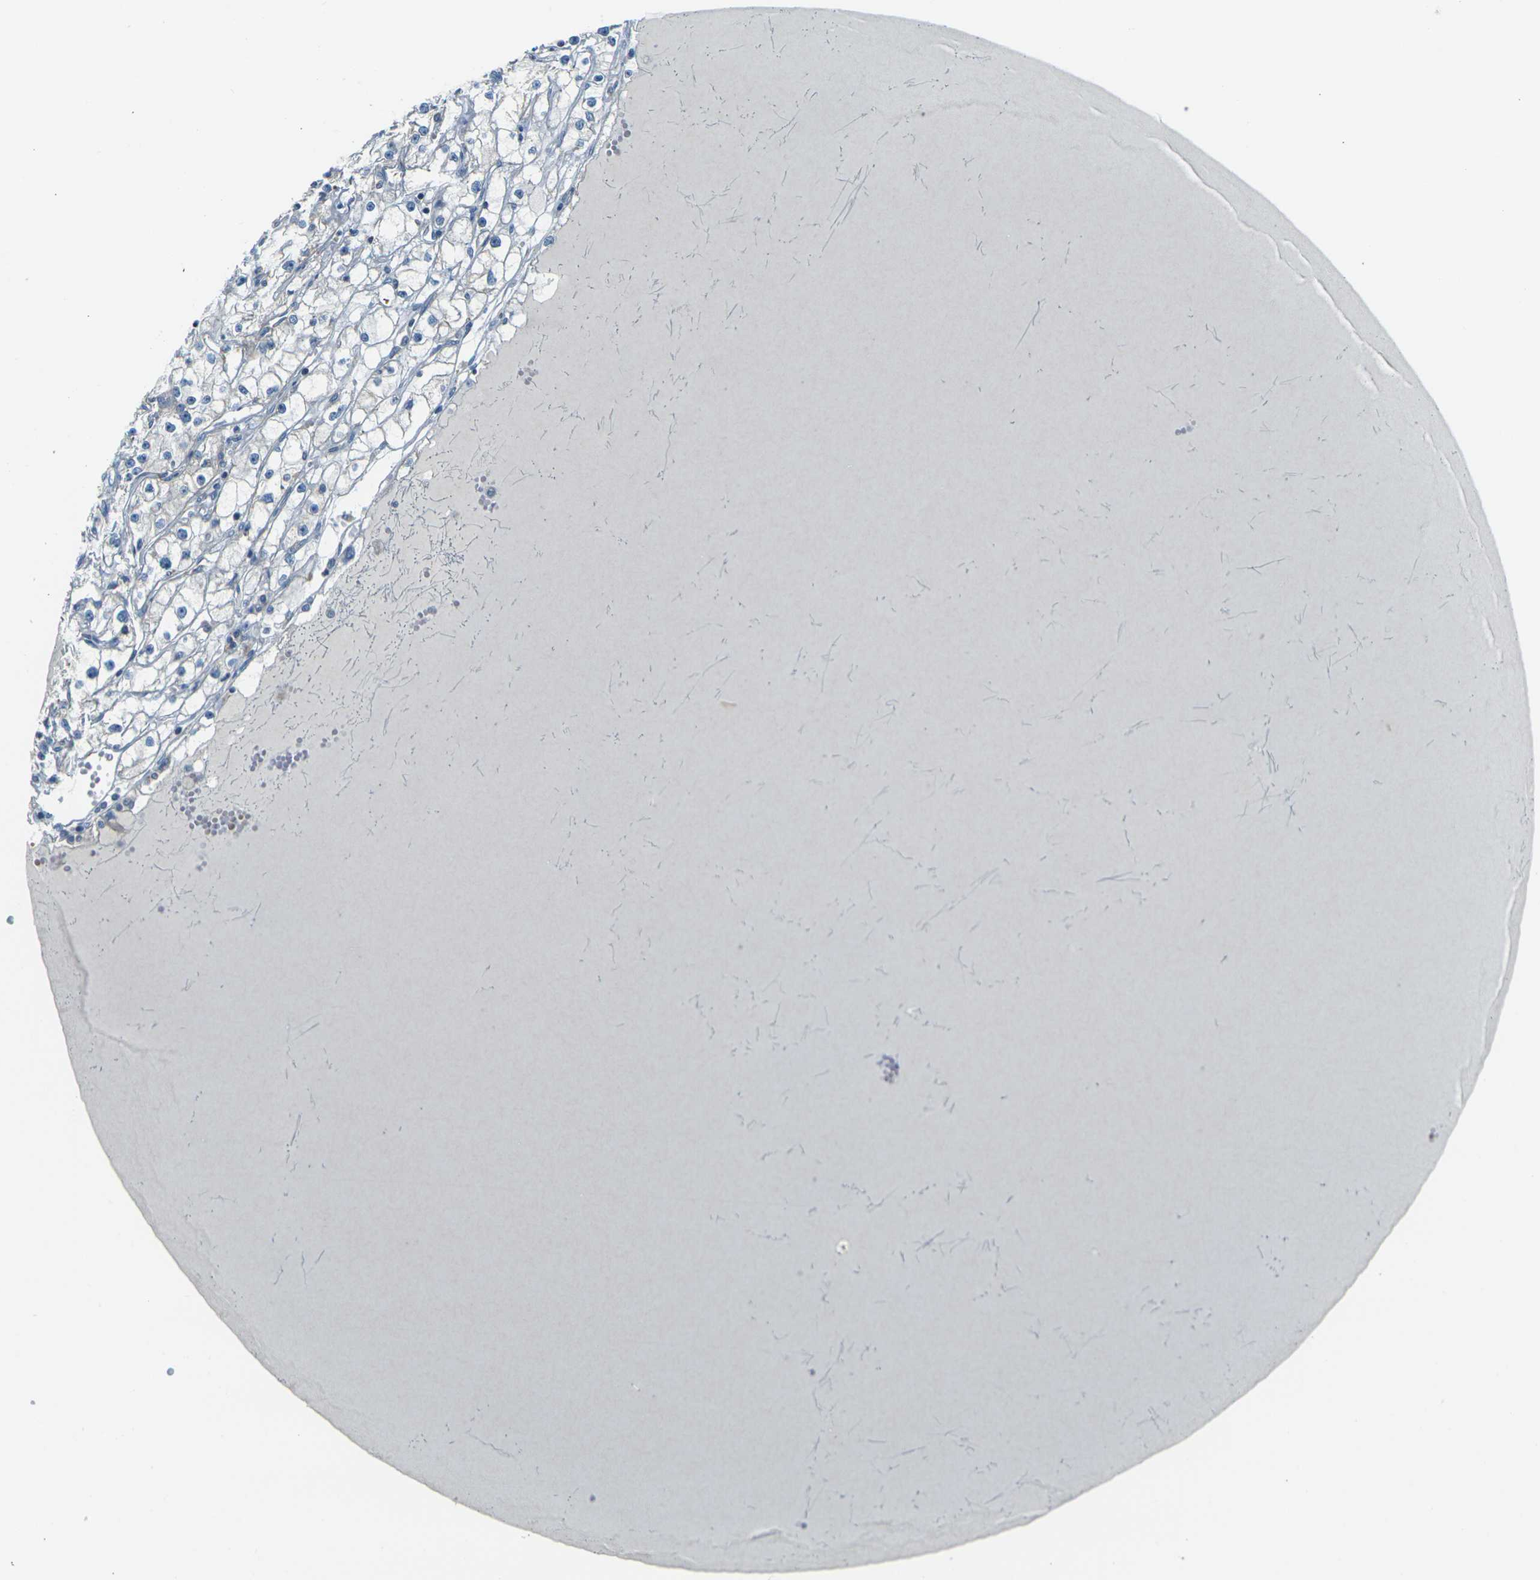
{"staining": {"intensity": "negative", "quantity": "none", "location": "none"}, "tissue": "renal cancer", "cell_type": "Tumor cells", "image_type": "cancer", "snomed": [{"axis": "morphology", "description": "Adenocarcinoma, NOS"}, {"axis": "topography", "description": "Kidney"}], "caption": "Human renal cancer (adenocarcinoma) stained for a protein using immunohistochemistry demonstrates no staining in tumor cells.", "gene": "PARD6B", "patient": {"sex": "male", "age": 56}}